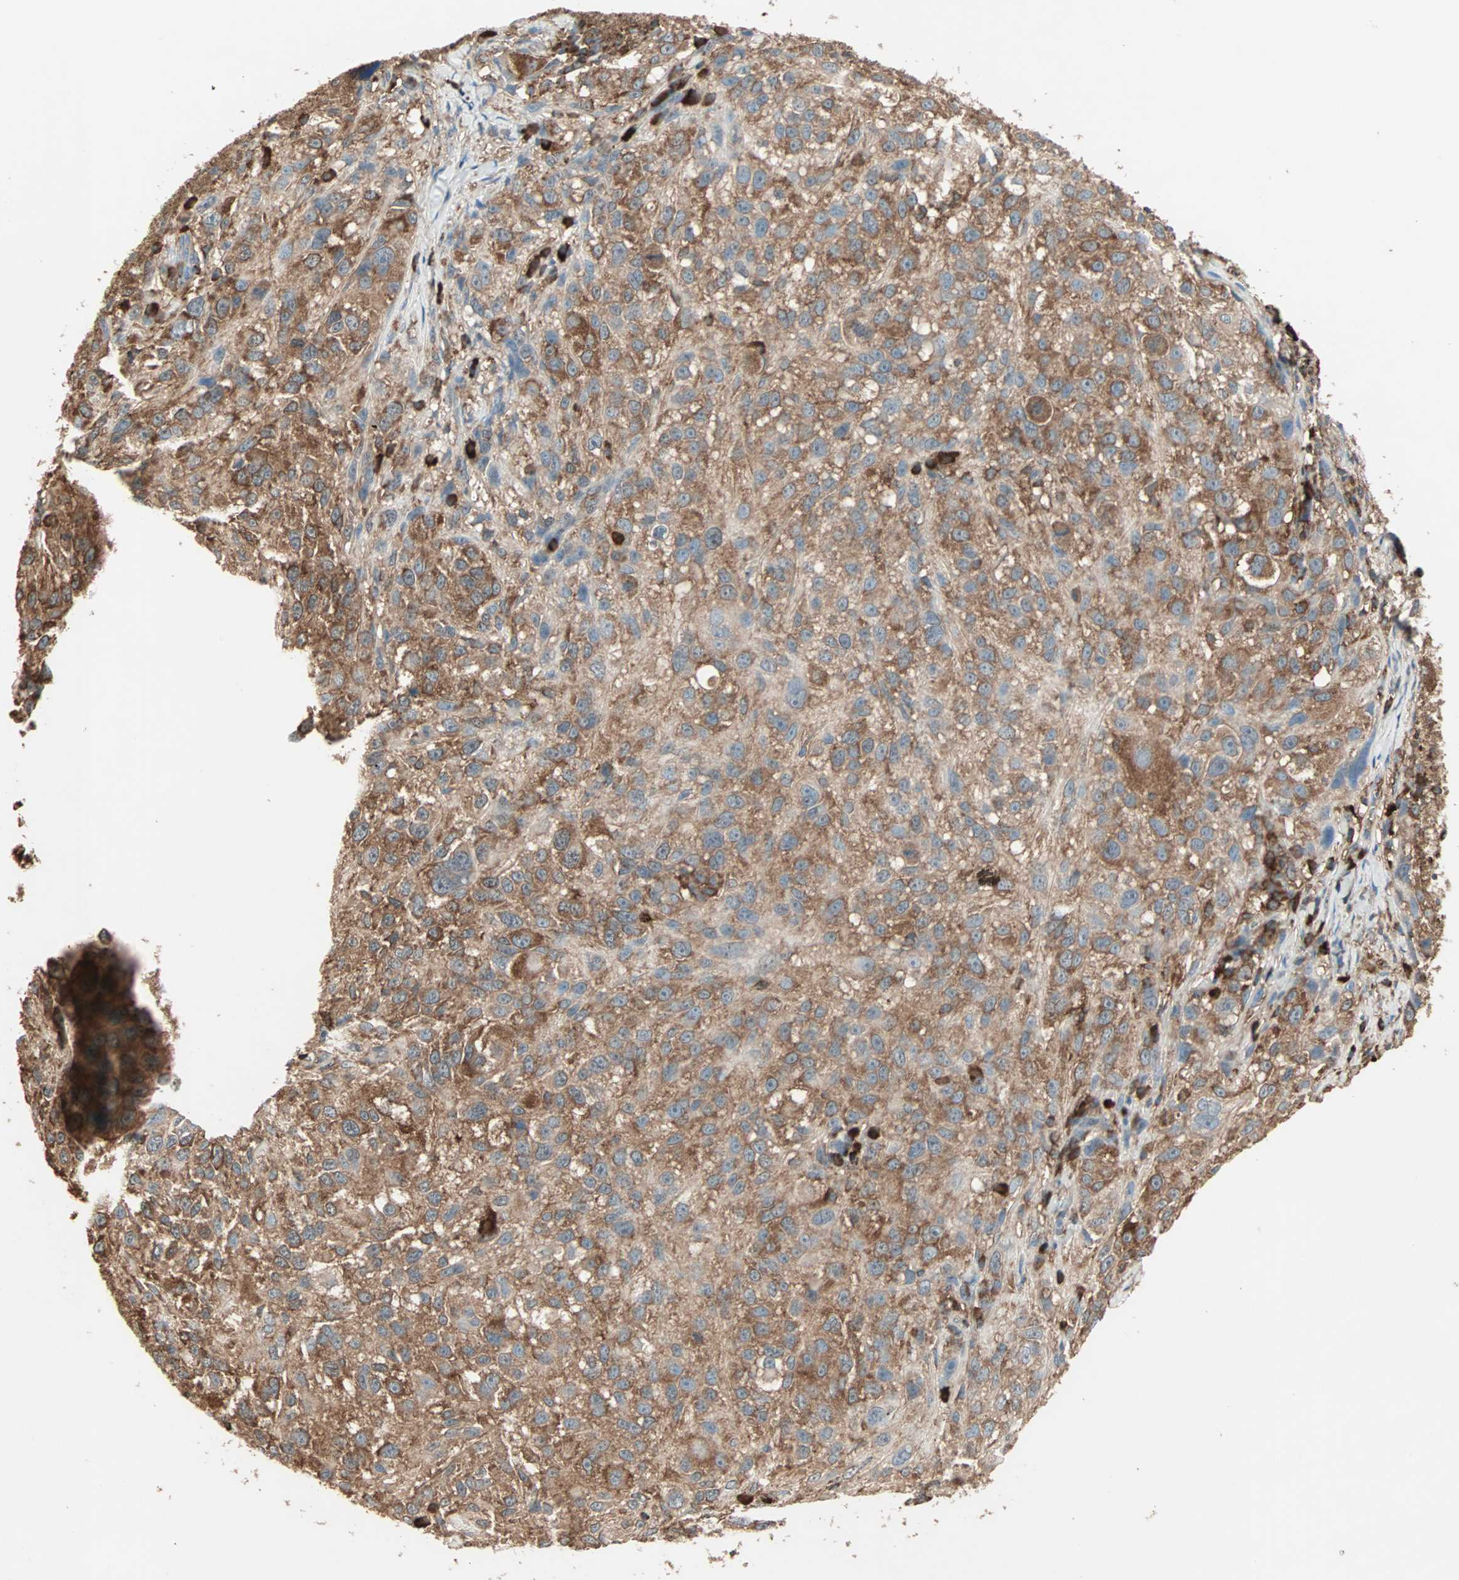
{"staining": {"intensity": "strong", "quantity": ">75%", "location": "cytoplasmic/membranous"}, "tissue": "melanoma", "cell_type": "Tumor cells", "image_type": "cancer", "snomed": [{"axis": "morphology", "description": "Necrosis, NOS"}, {"axis": "morphology", "description": "Malignant melanoma, NOS"}, {"axis": "topography", "description": "Skin"}], "caption": "Protein staining of melanoma tissue exhibits strong cytoplasmic/membranous positivity in approximately >75% of tumor cells.", "gene": "MMP3", "patient": {"sex": "female", "age": 87}}